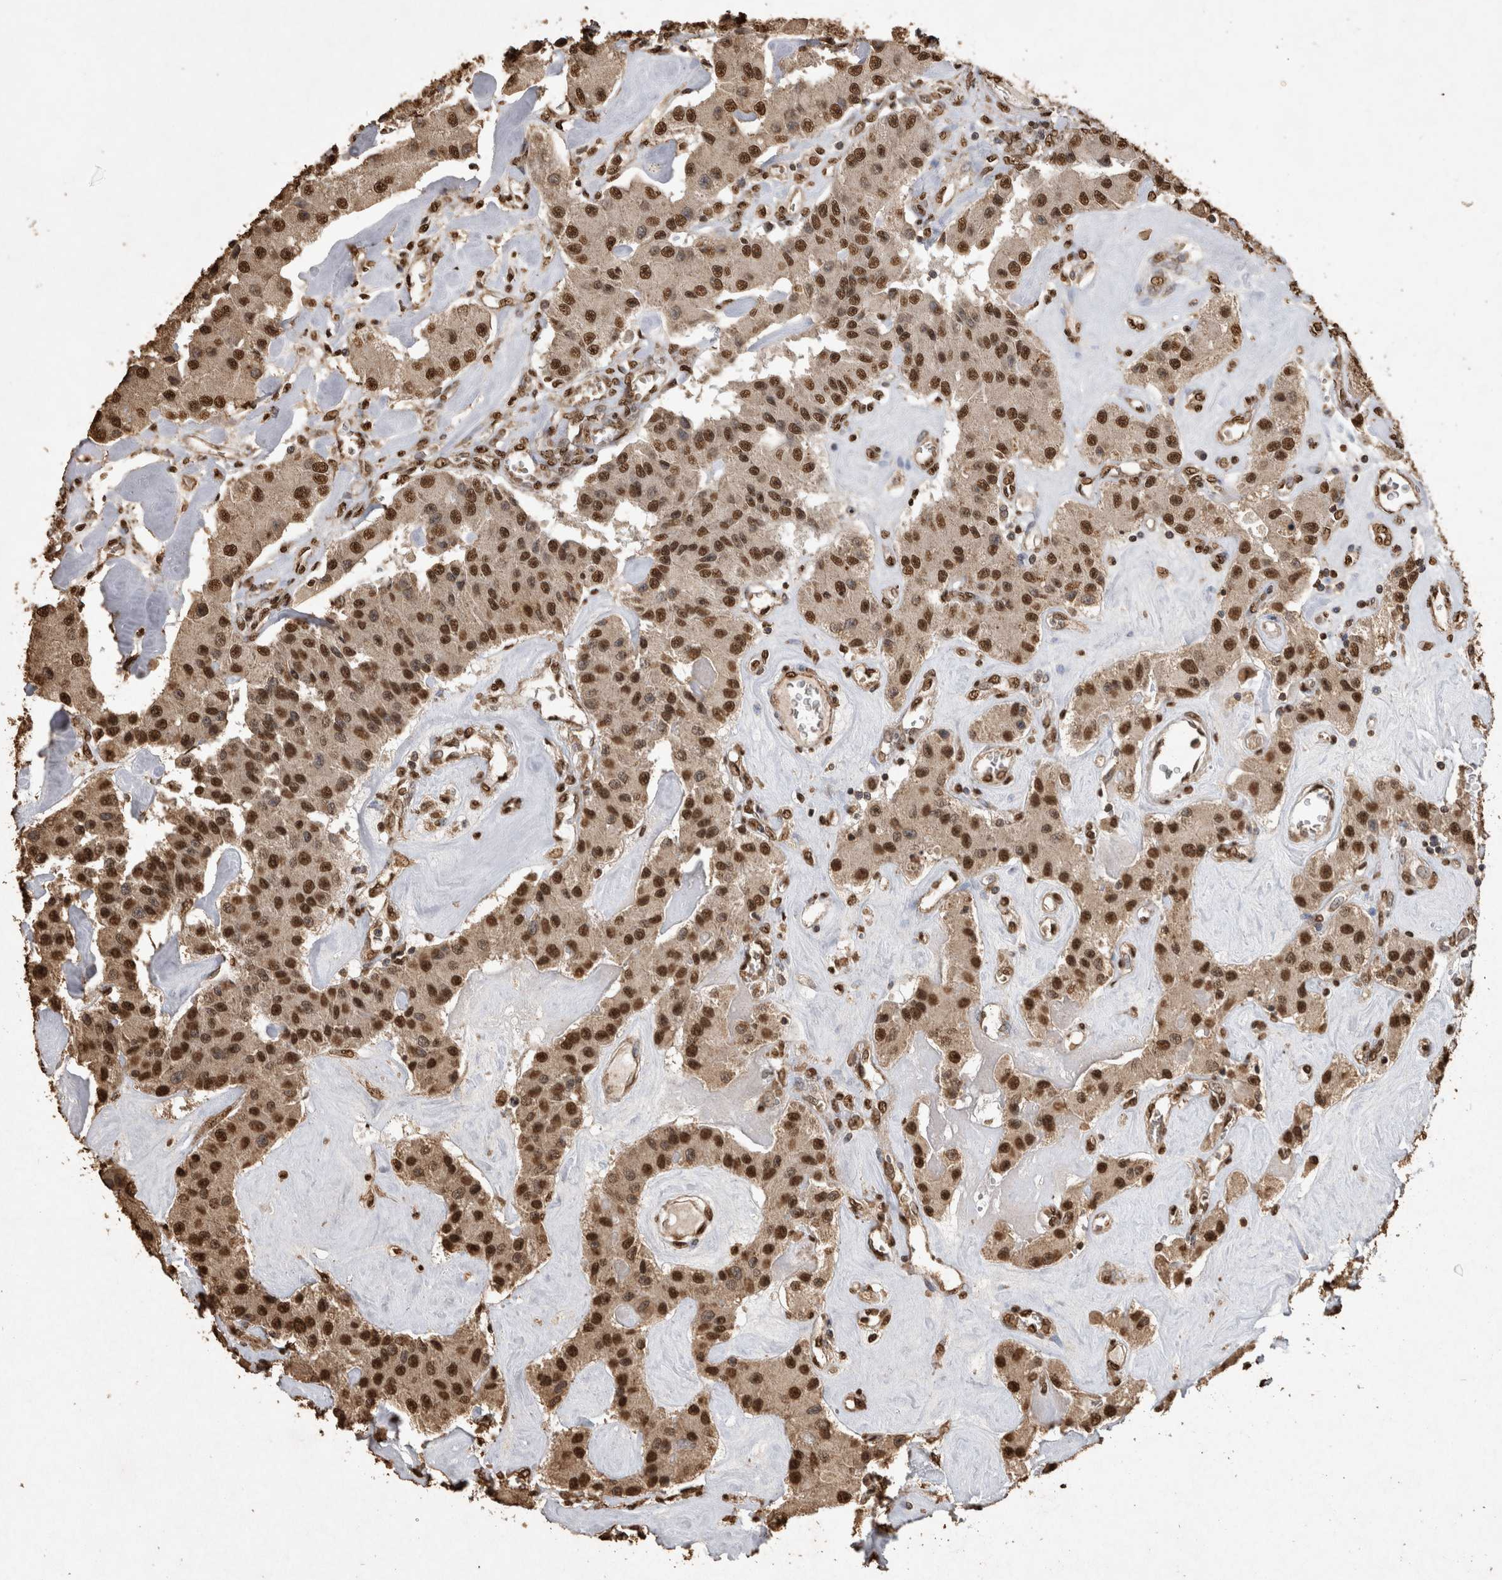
{"staining": {"intensity": "strong", "quantity": ">75%", "location": "nuclear"}, "tissue": "carcinoid", "cell_type": "Tumor cells", "image_type": "cancer", "snomed": [{"axis": "morphology", "description": "Carcinoid, malignant, NOS"}, {"axis": "topography", "description": "Pancreas"}], "caption": "Protein expression analysis of carcinoid exhibits strong nuclear staining in approximately >75% of tumor cells.", "gene": "OAS2", "patient": {"sex": "male", "age": 41}}